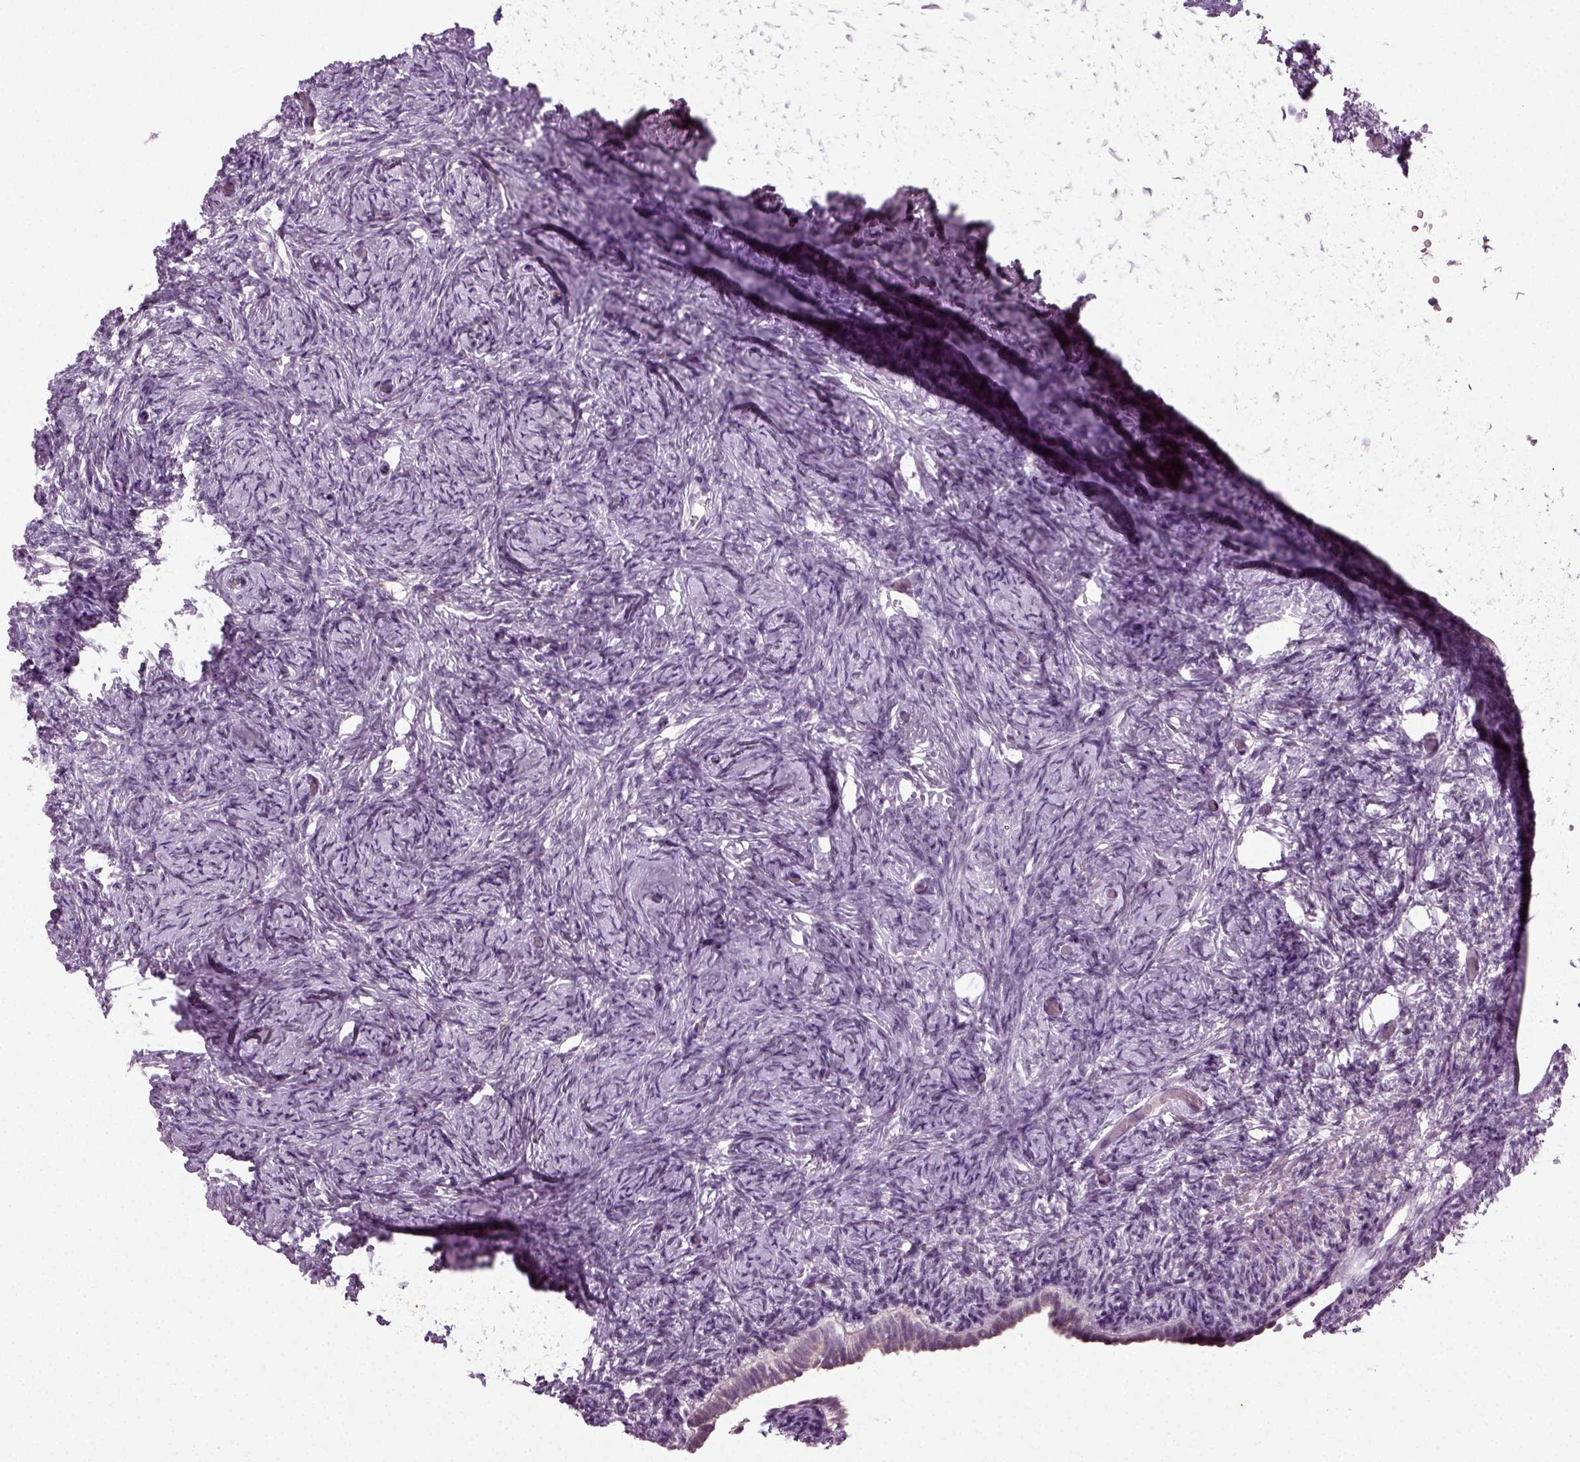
{"staining": {"intensity": "negative", "quantity": "none", "location": "none"}, "tissue": "ovary", "cell_type": "Follicle cells", "image_type": "normal", "snomed": [{"axis": "morphology", "description": "Normal tissue, NOS"}, {"axis": "topography", "description": "Ovary"}], "caption": "Immunohistochemical staining of unremarkable human ovary reveals no significant staining in follicle cells.", "gene": "SYNGAP1", "patient": {"sex": "female", "age": 39}}